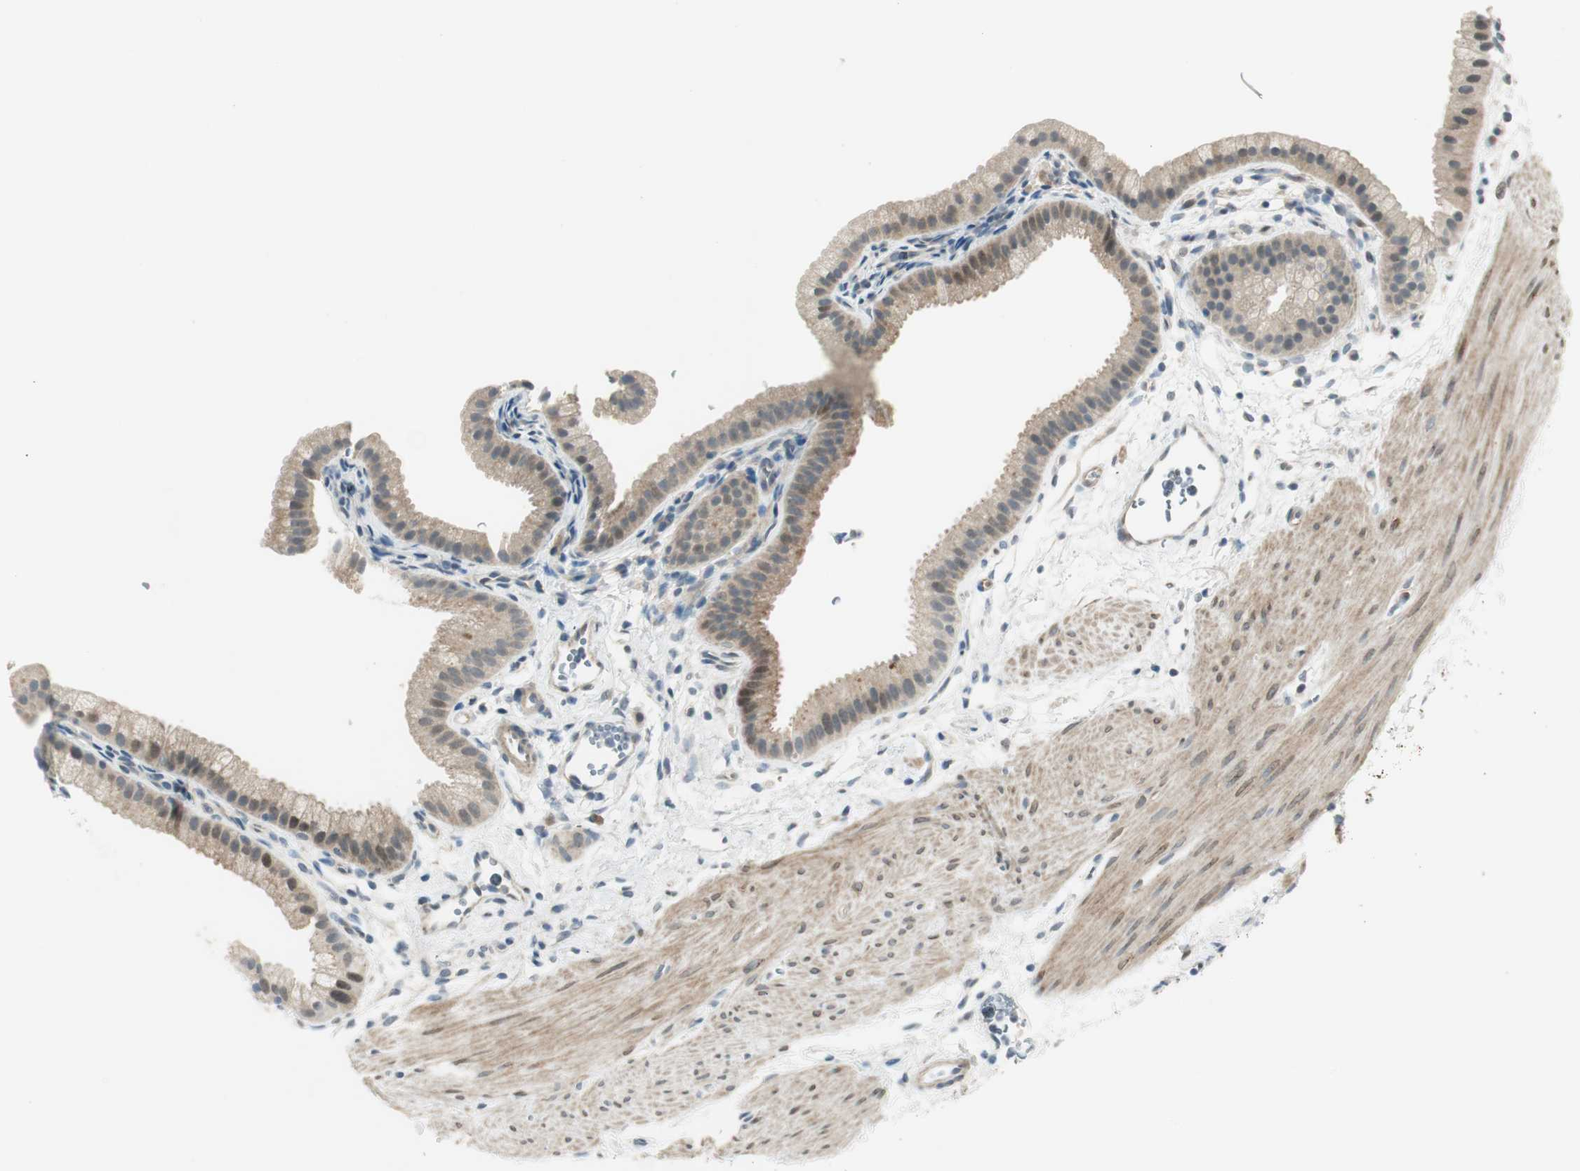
{"staining": {"intensity": "weak", "quantity": "25%-75%", "location": "cytoplasmic/membranous"}, "tissue": "gallbladder", "cell_type": "Glandular cells", "image_type": "normal", "snomed": [{"axis": "morphology", "description": "Normal tissue, NOS"}, {"axis": "topography", "description": "Gallbladder"}], "caption": "Protein staining reveals weak cytoplasmic/membranous staining in approximately 25%-75% of glandular cells in normal gallbladder.", "gene": "PCDHB15", "patient": {"sex": "female", "age": 64}}